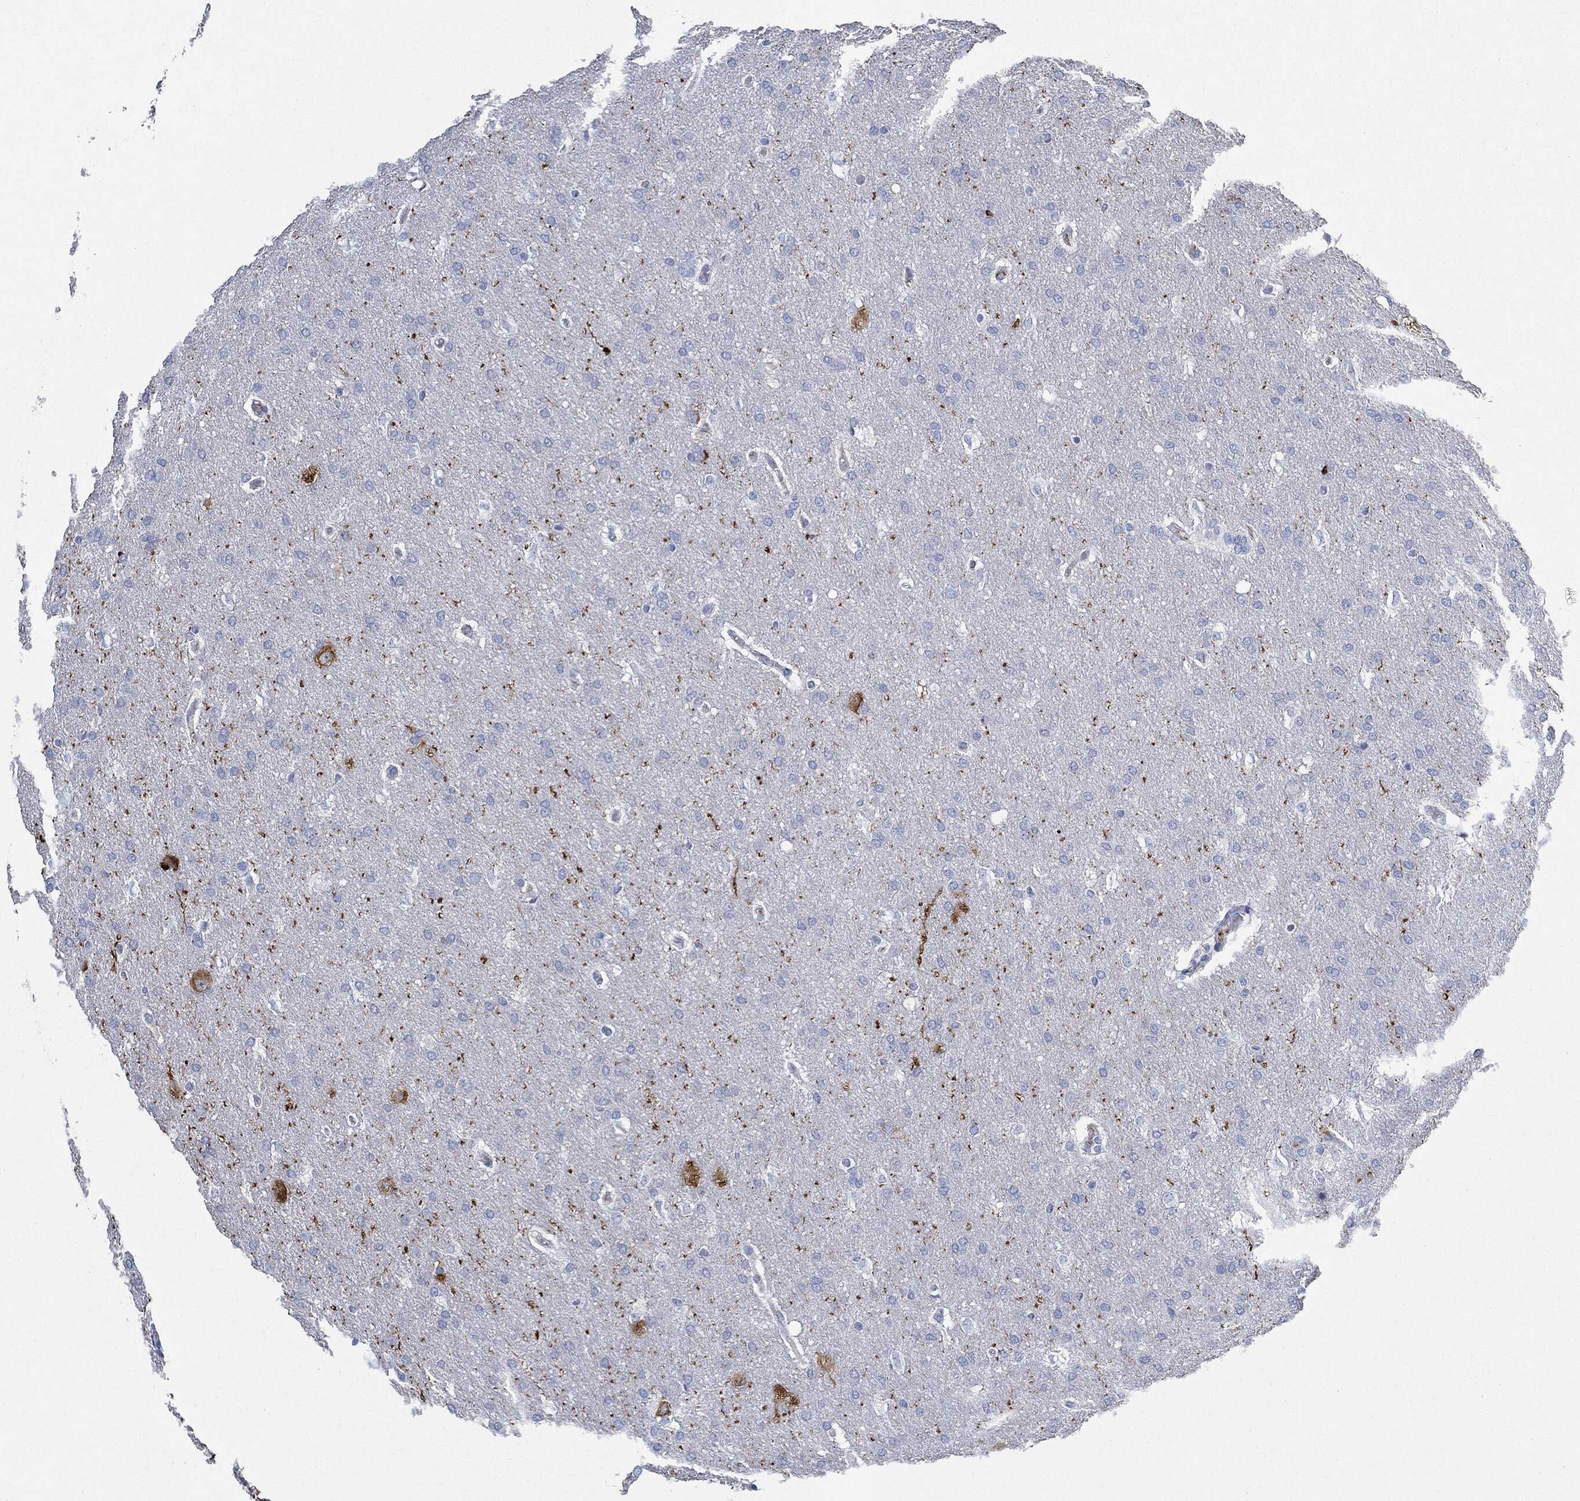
{"staining": {"intensity": "negative", "quantity": "none", "location": "none"}, "tissue": "glioma", "cell_type": "Tumor cells", "image_type": "cancer", "snomed": [{"axis": "morphology", "description": "Glioma, malignant, Low grade"}, {"axis": "topography", "description": "Brain"}], "caption": "IHC histopathology image of malignant glioma (low-grade) stained for a protein (brown), which displays no staining in tumor cells.", "gene": "IGLV6-57", "patient": {"sex": "female", "age": 37}}